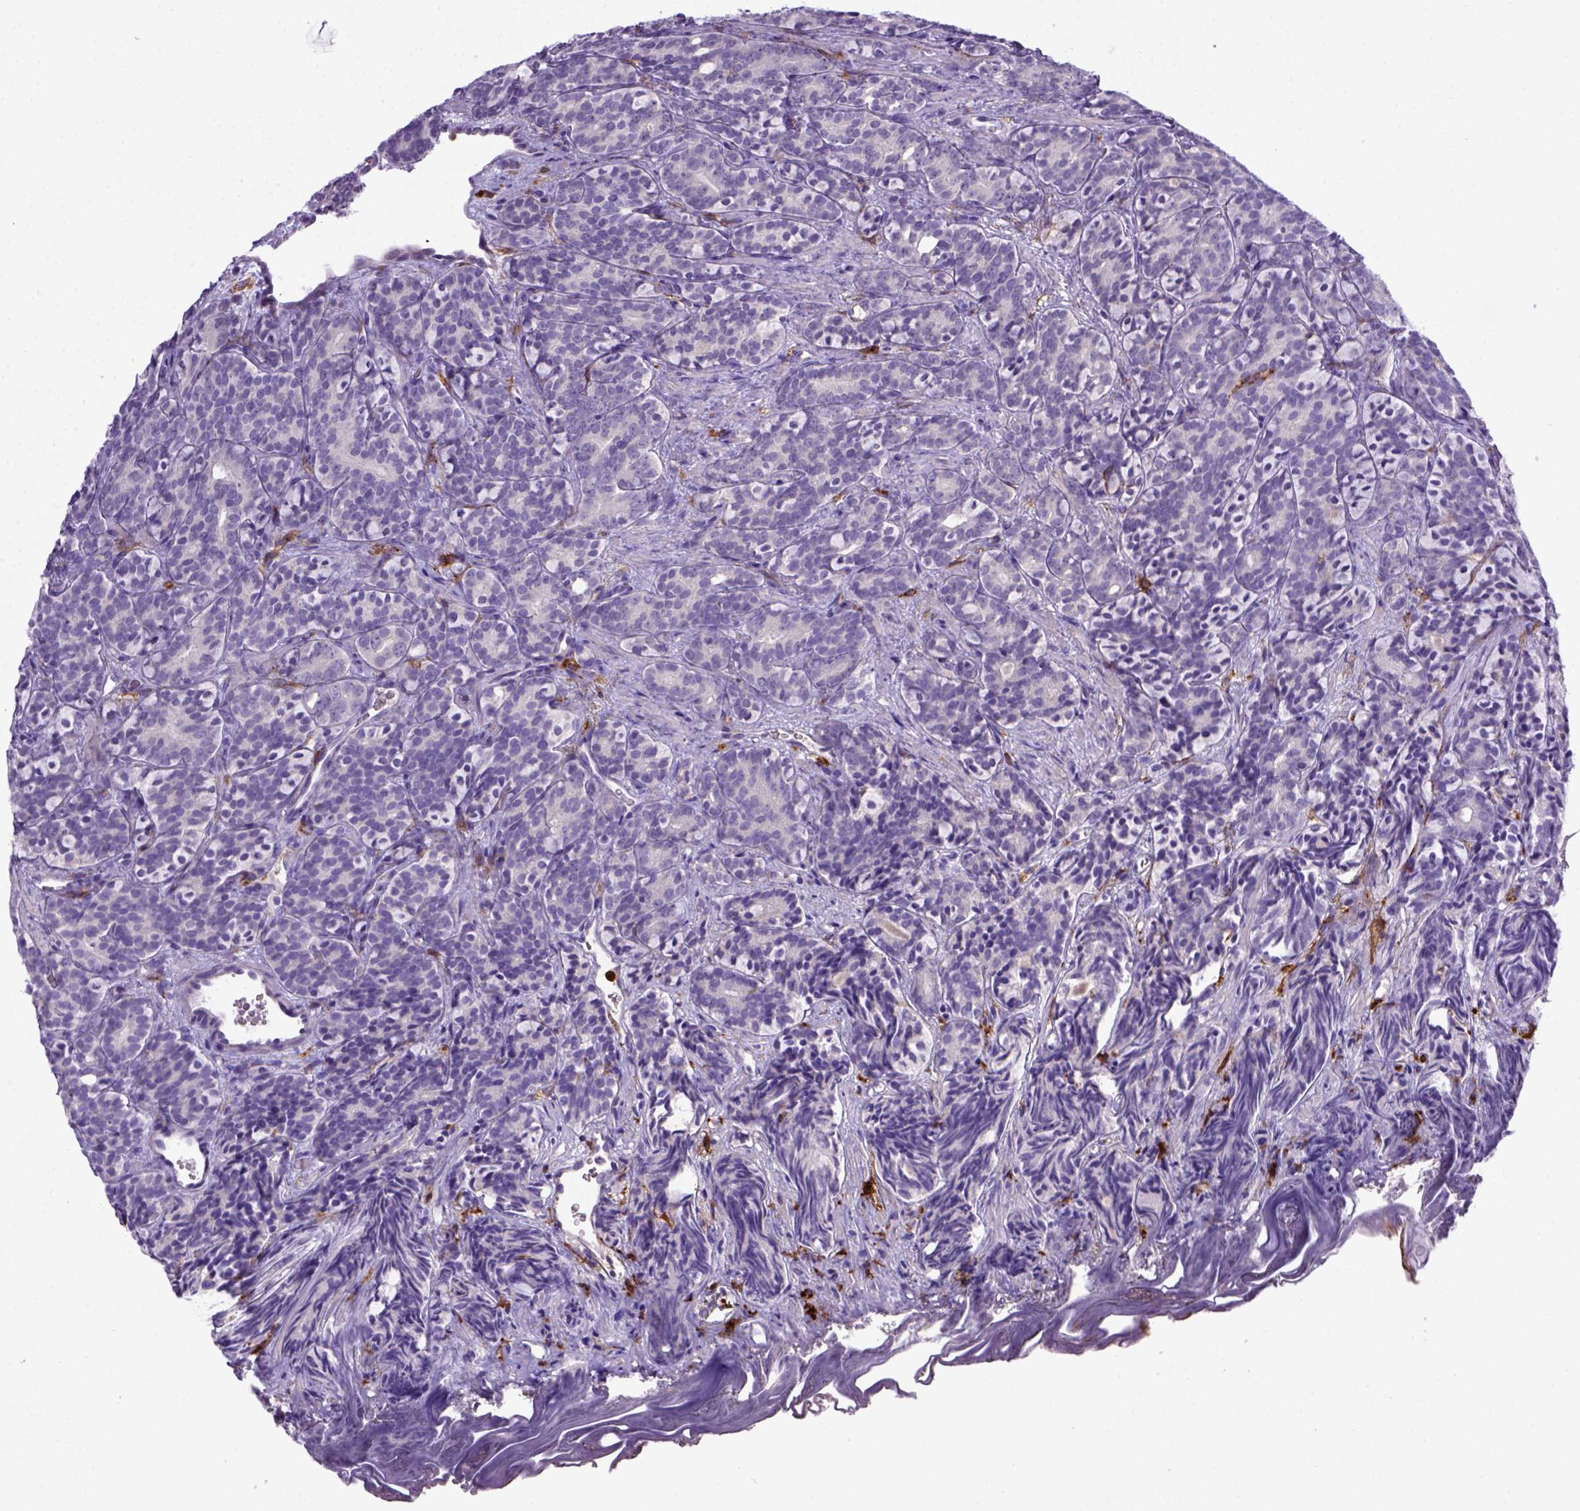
{"staining": {"intensity": "negative", "quantity": "none", "location": "none"}, "tissue": "prostate cancer", "cell_type": "Tumor cells", "image_type": "cancer", "snomed": [{"axis": "morphology", "description": "Adenocarcinoma, High grade"}, {"axis": "topography", "description": "Prostate"}], "caption": "Immunohistochemistry histopathology image of prostate cancer stained for a protein (brown), which exhibits no expression in tumor cells.", "gene": "CD14", "patient": {"sex": "male", "age": 84}}